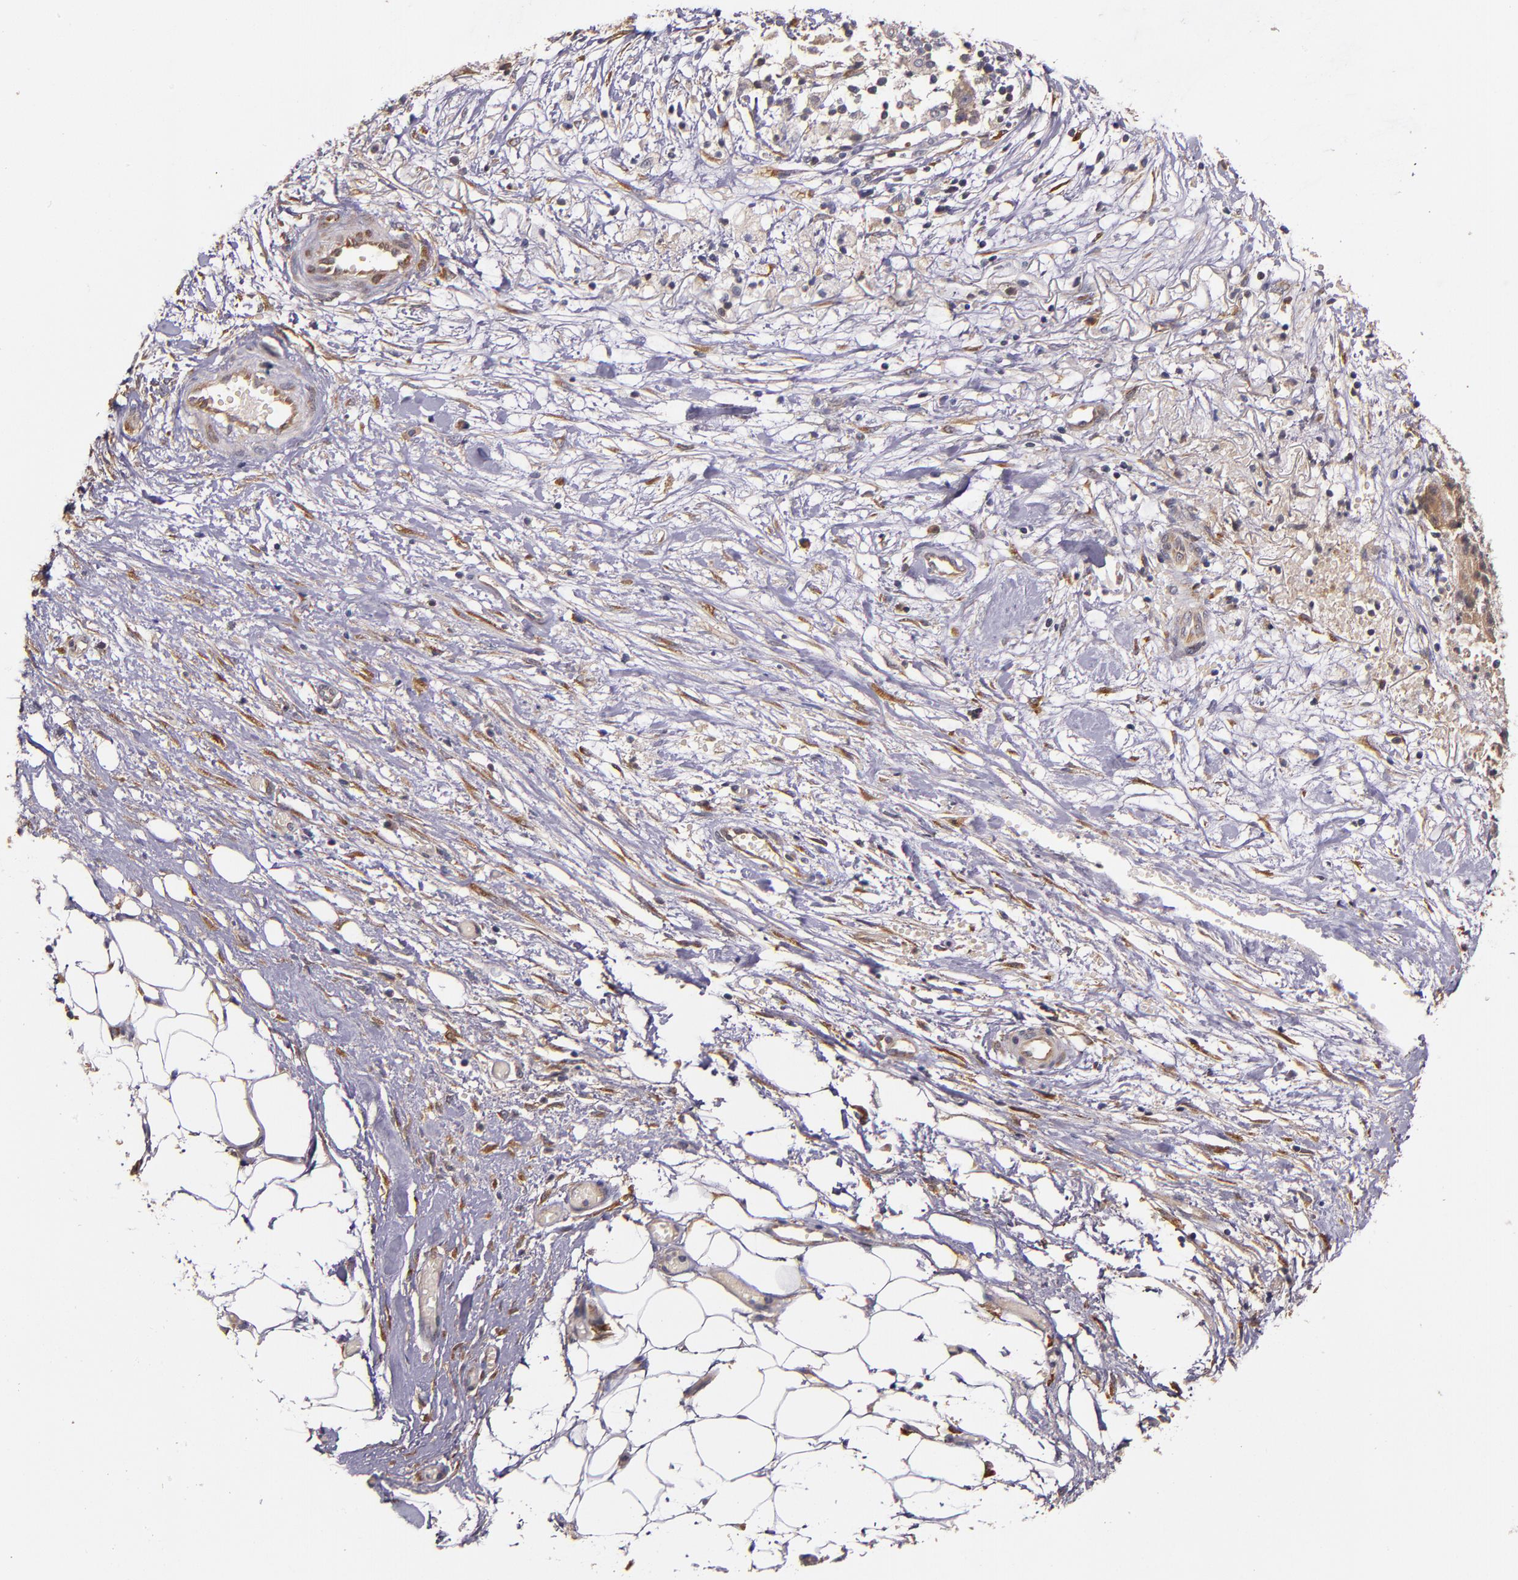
{"staining": {"intensity": "weak", "quantity": ">75%", "location": "cytoplasmic/membranous"}, "tissue": "ovarian cancer", "cell_type": "Tumor cells", "image_type": "cancer", "snomed": [{"axis": "morphology", "description": "Carcinoma, endometroid"}, {"axis": "topography", "description": "Ovary"}], "caption": "Tumor cells reveal low levels of weak cytoplasmic/membranous expression in about >75% of cells in human endometroid carcinoma (ovarian).", "gene": "PRAF2", "patient": {"sex": "female", "age": 42}}